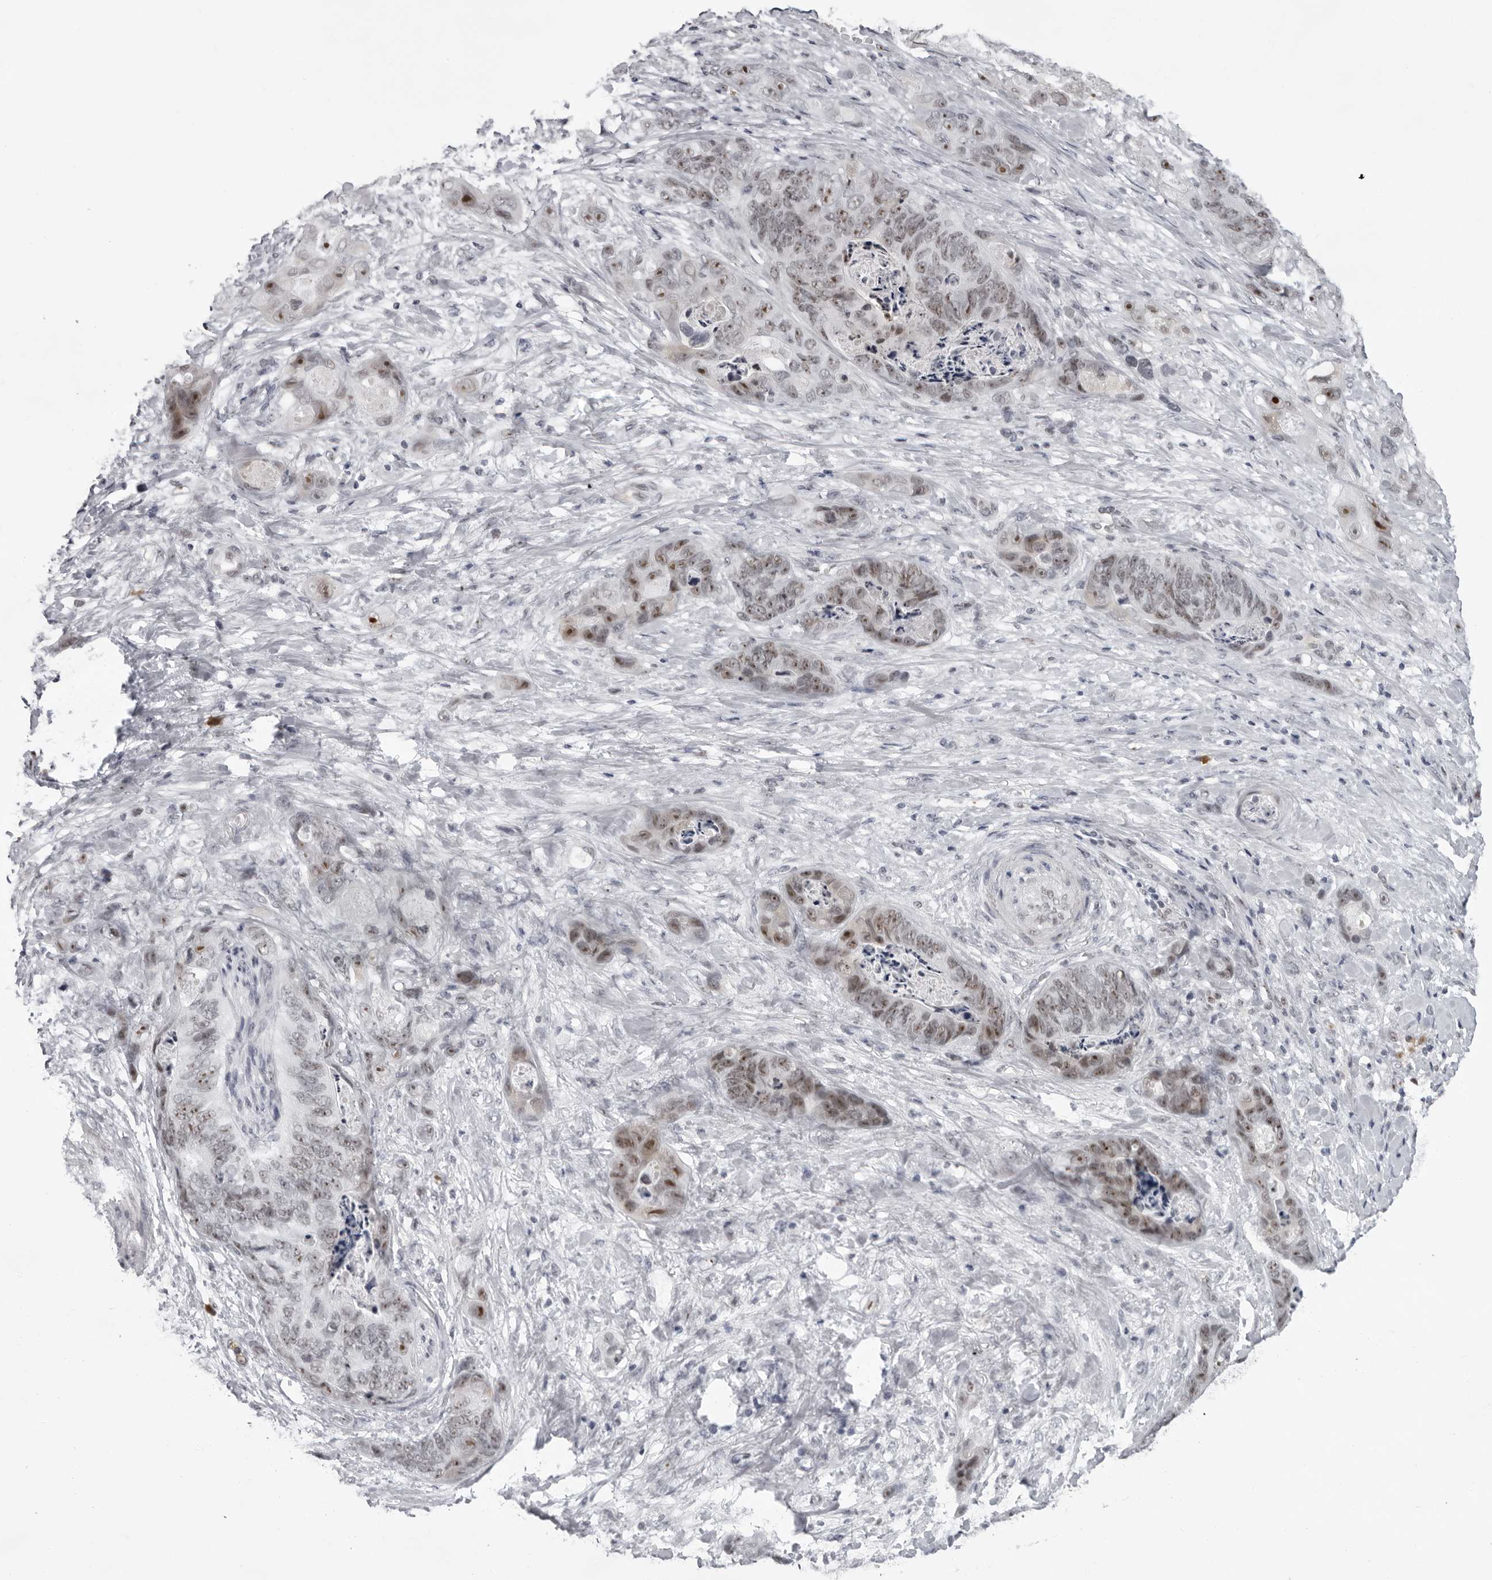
{"staining": {"intensity": "moderate", "quantity": ">75%", "location": "nuclear"}, "tissue": "stomach cancer", "cell_type": "Tumor cells", "image_type": "cancer", "snomed": [{"axis": "morphology", "description": "Normal tissue, NOS"}, {"axis": "morphology", "description": "Adenocarcinoma, NOS"}, {"axis": "topography", "description": "Stomach"}], "caption": "A histopathology image of human stomach cancer (adenocarcinoma) stained for a protein demonstrates moderate nuclear brown staining in tumor cells.", "gene": "EXOSC10", "patient": {"sex": "female", "age": 89}}